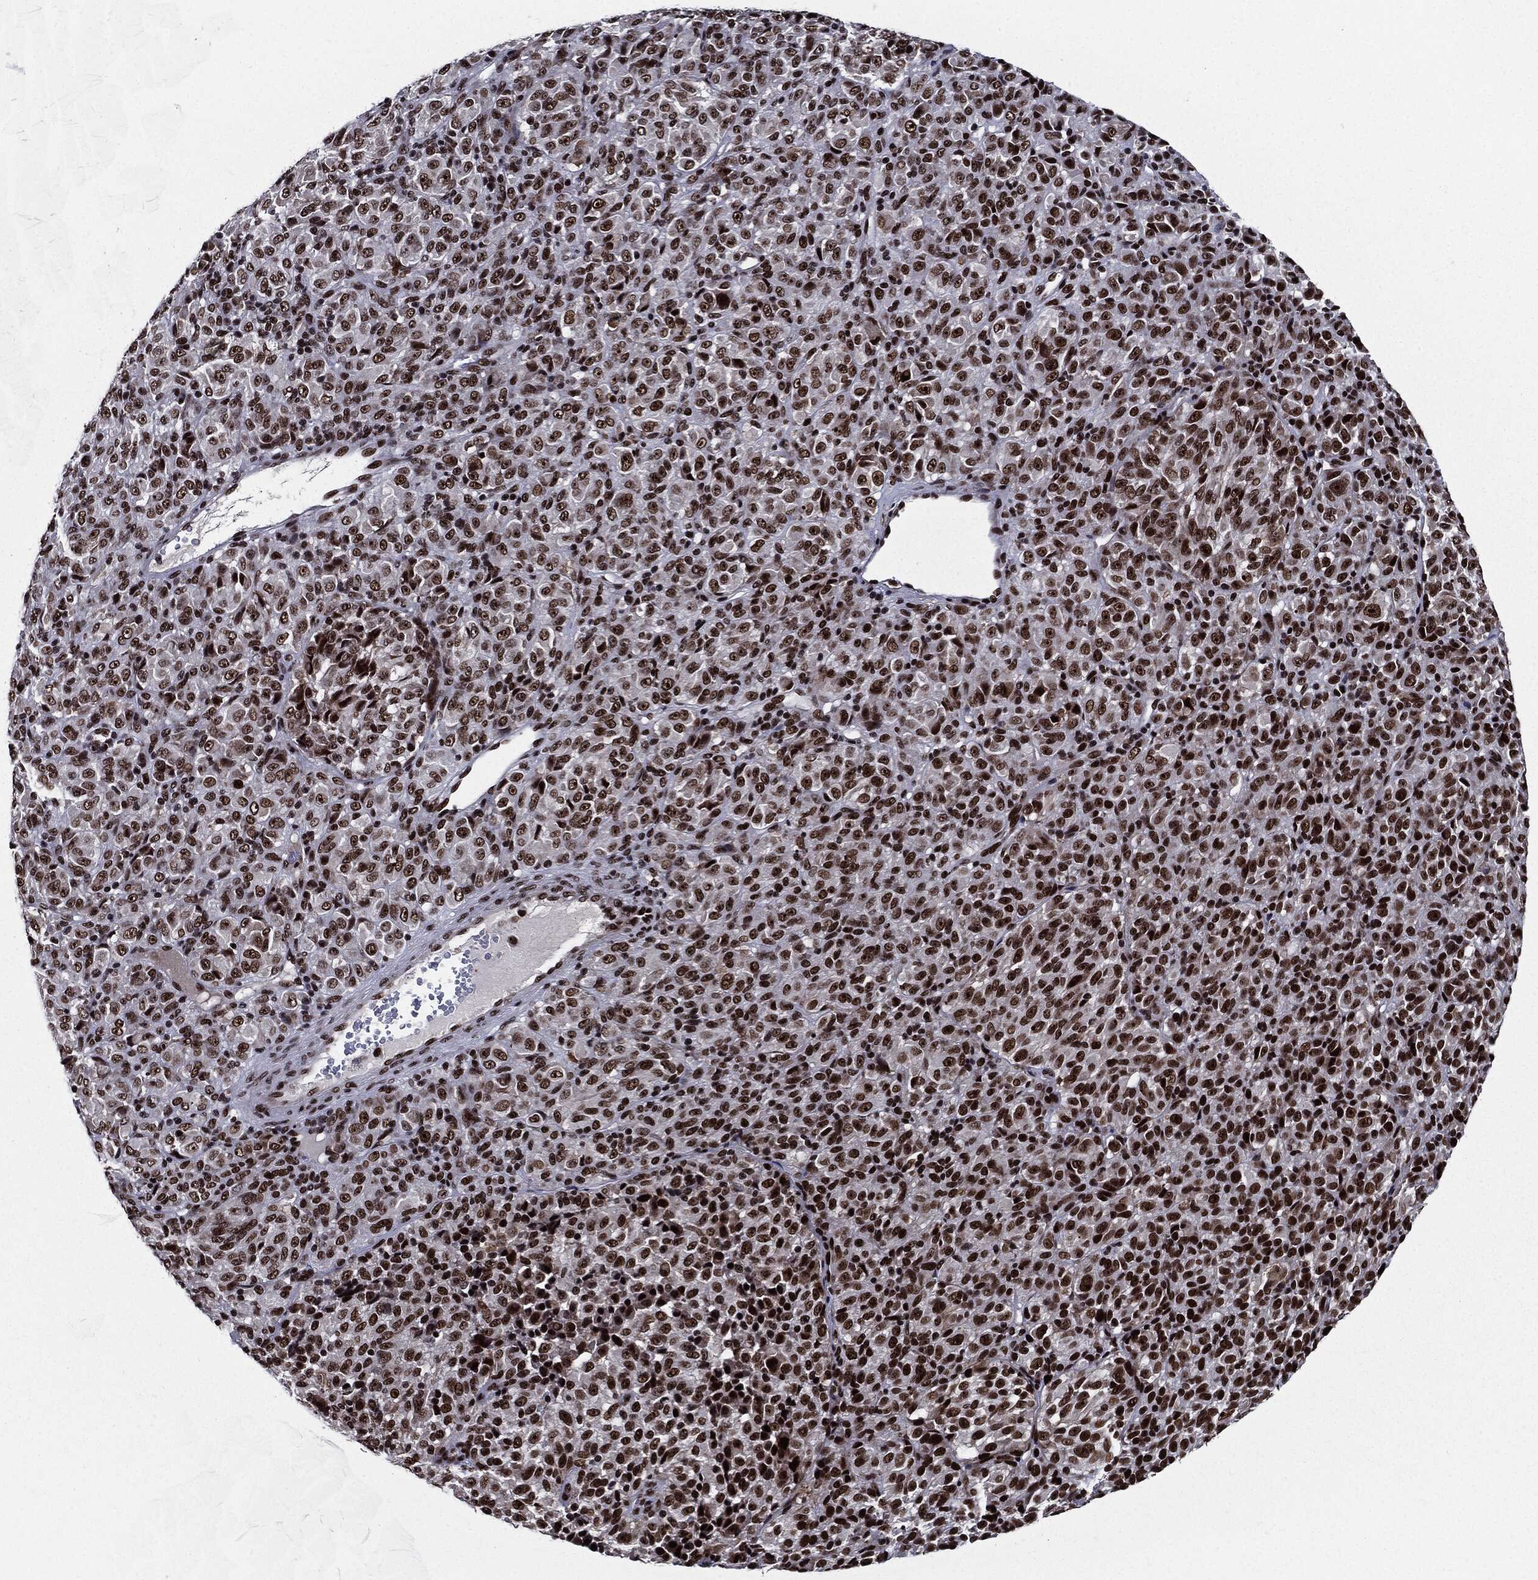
{"staining": {"intensity": "strong", "quantity": ">75%", "location": "nuclear"}, "tissue": "melanoma", "cell_type": "Tumor cells", "image_type": "cancer", "snomed": [{"axis": "morphology", "description": "Malignant melanoma, Metastatic site"}, {"axis": "topography", "description": "Brain"}], "caption": "Protein expression analysis of malignant melanoma (metastatic site) shows strong nuclear expression in about >75% of tumor cells. The protein is stained brown, and the nuclei are stained in blue (DAB (3,3'-diaminobenzidine) IHC with brightfield microscopy, high magnification).", "gene": "ZFP91", "patient": {"sex": "female", "age": 56}}